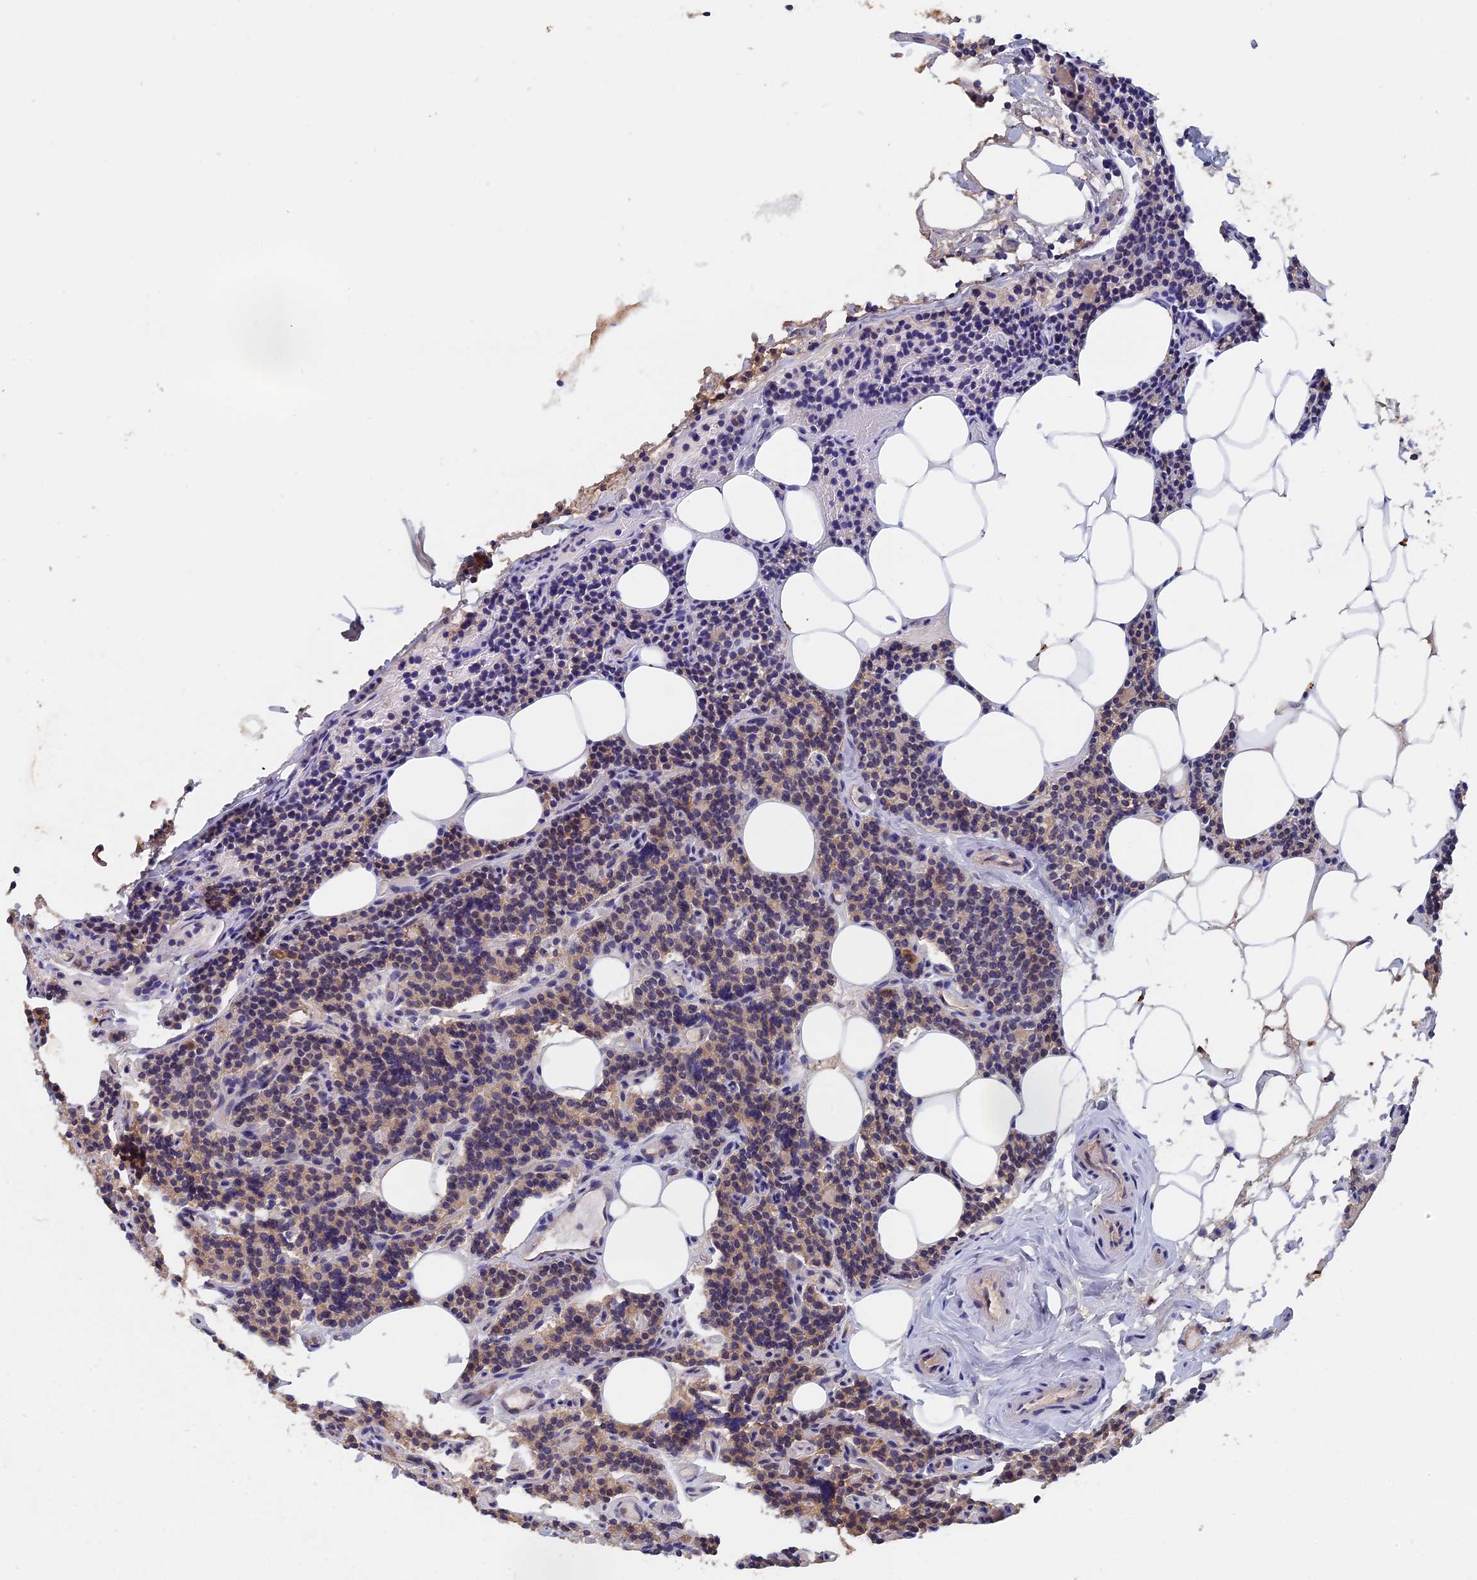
{"staining": {"intensity": "weak", "quantity": "25%-75%", "location": "cytoplasmic/membranous"}, "tissue": "parathyroid gland", "cell_type": "Glandular cells", "image_type": "normal", "snomed": [{"axis": "morphology", "description": "Normal tissue, NOS"}, {"axis": "topography", "description": "Parathyroid gland"}], "caption": "Immunohistochemical staining of benign parathyroid gland exhibits 25%-75% levels of weak cytoplasmic/membranous protein staining in approximately 25%-75% of glandular cells. The staining was performed using DAB (3,3'-diaminobenzidine) to visualize the protein expression in brown, while the nuclei were stained in blue with hematoxylin (Magnification: 20x).", "gene": "SLC33A1", "patient": {"sex": "female", "age": 43}}